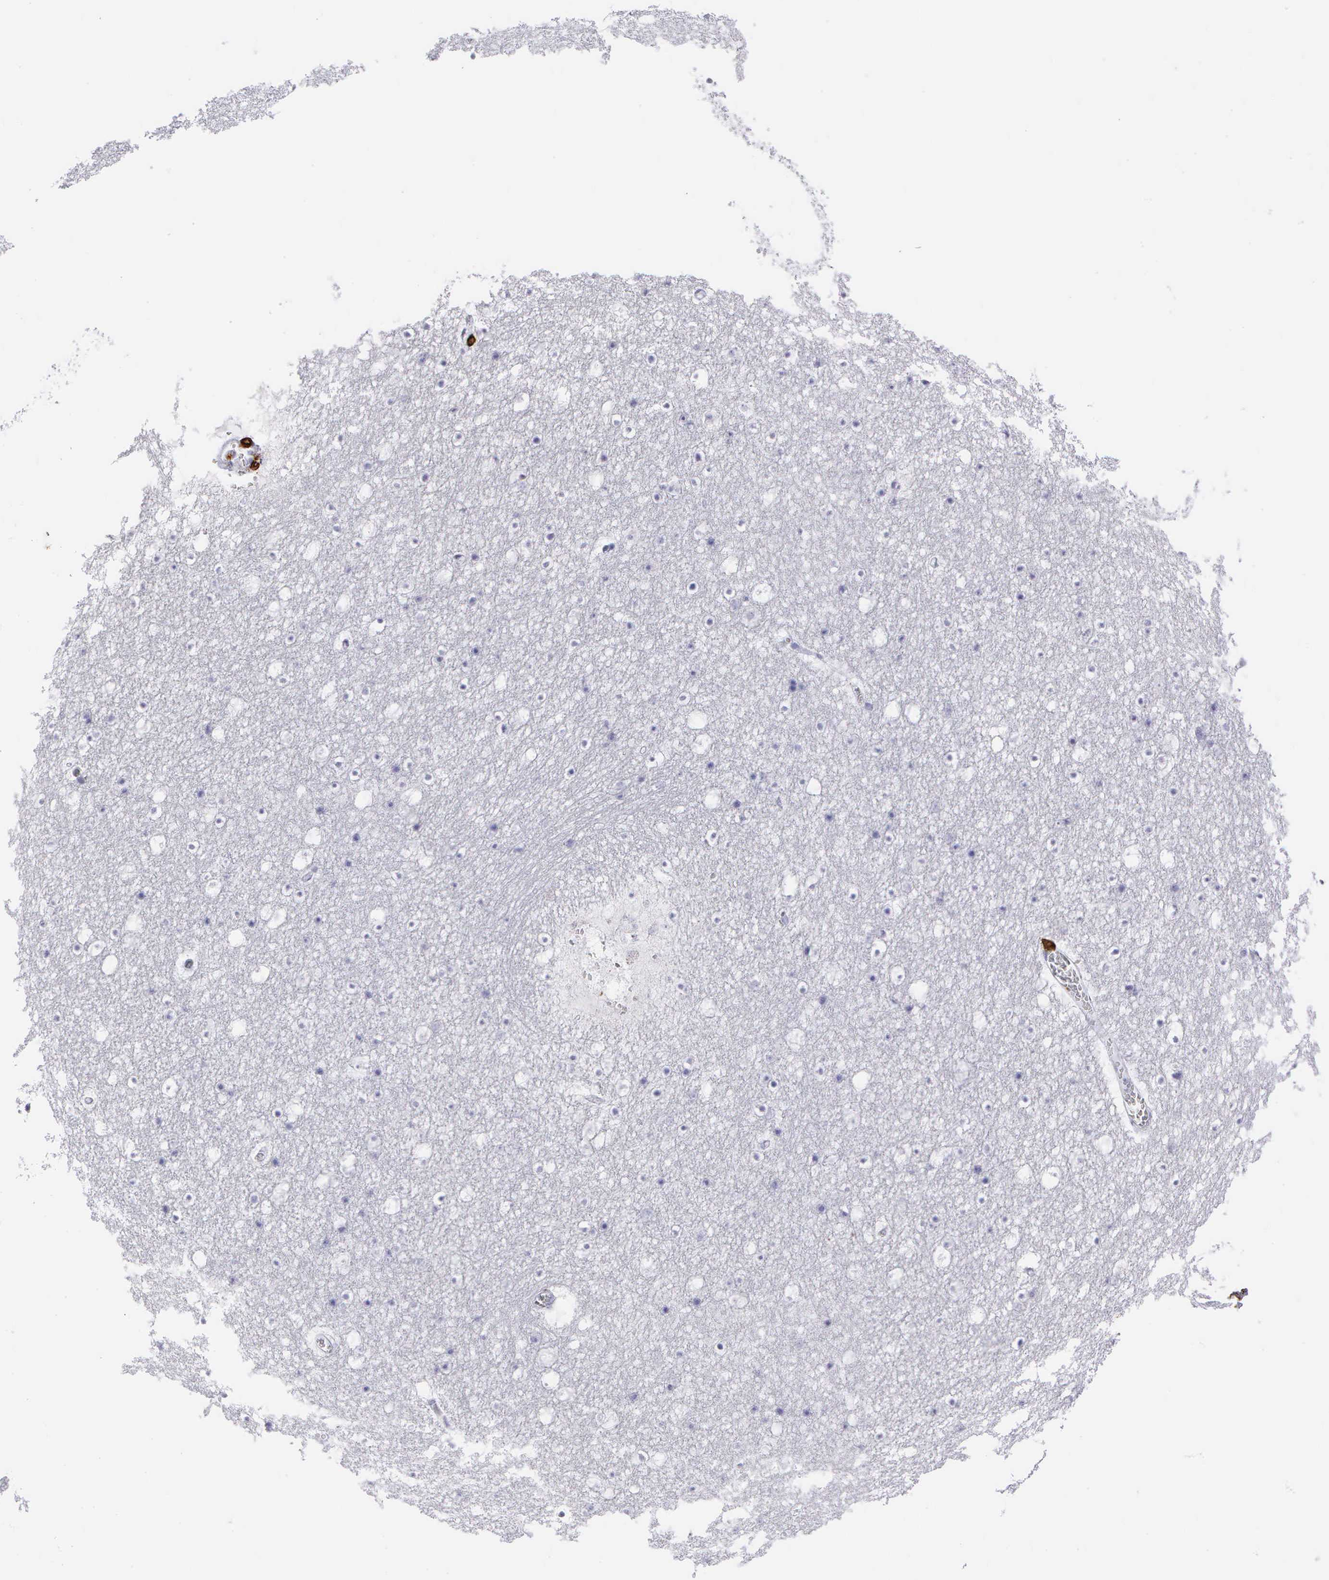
{"staining": {"intensity": "negative", "quantity": "none", "location": "none"}, "tissue": "caudate", "cell_type": "Glial cells", "image_type": "normal", "snomed": [{"axis": "morphology", "description": "Normal tissue, NOS"}, {"axis": "topography", "description": "Lateral ventricle wall"}], "caption": "Immunohistochemical staining of normal human caudate displays no significant positivity in glial cells.", "gene": "CD8A", "patient": {"sex": "male", "age": 45}}